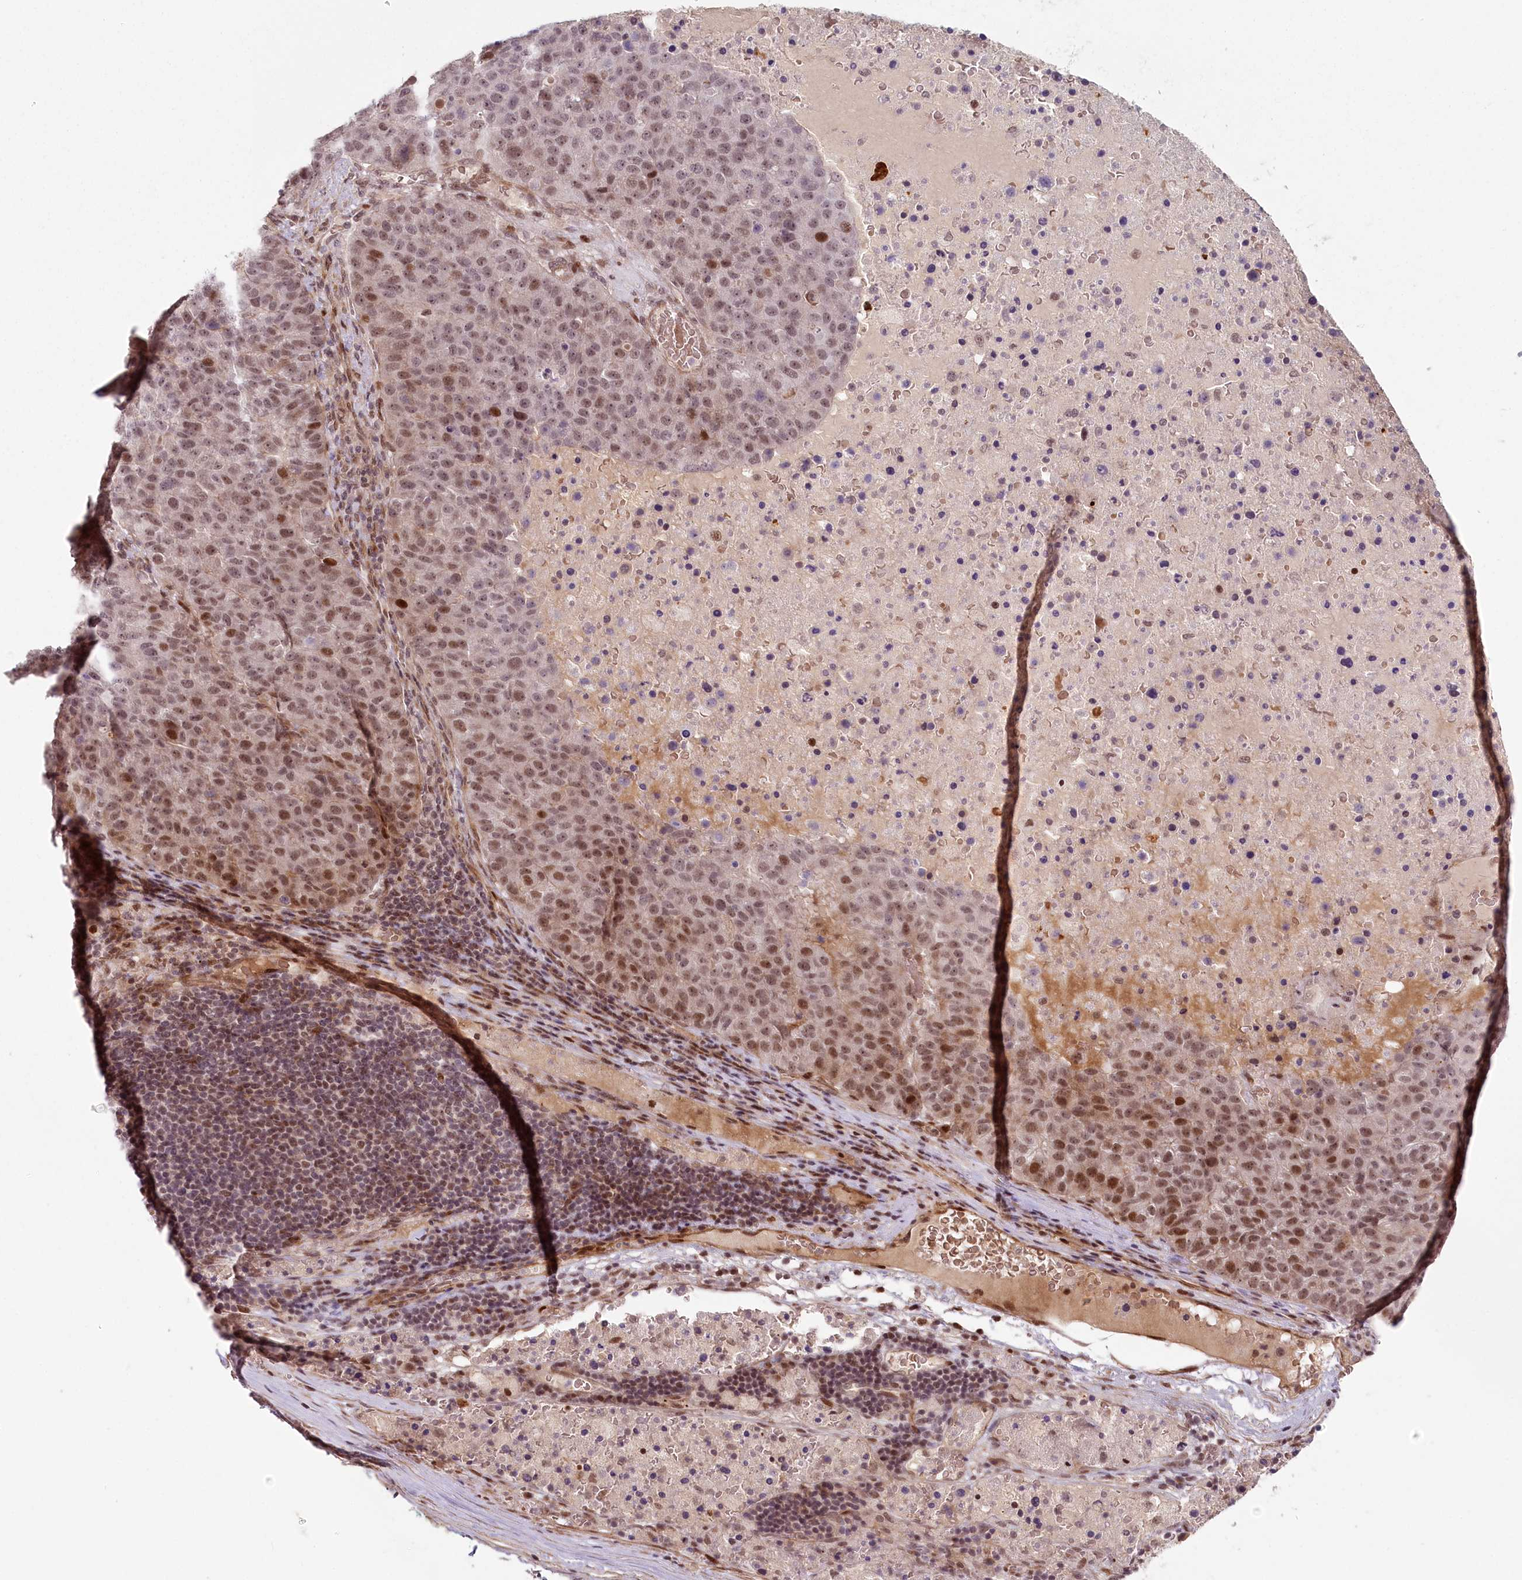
{"staining": {"intensity": "moderate", "quantity": ">75%", "location": "nuclear"}, "tissue": "pancreatic cancer", "cell_type": "Tumor cells", "image_type": "cancer", "snomed": [{"axis": "morphology", "description": "Adenocarcinoma, NOS"}, {"axis": "topography", "description": "Pancreas"}], "caption": "IHC of human pancreatic adenocarcinoma exhibits medium levels of moderate nuclear staining in approximately >75% of tumor cells.", "gene": "FAM204A", "patient": {"sex": "female", "age": 61}}